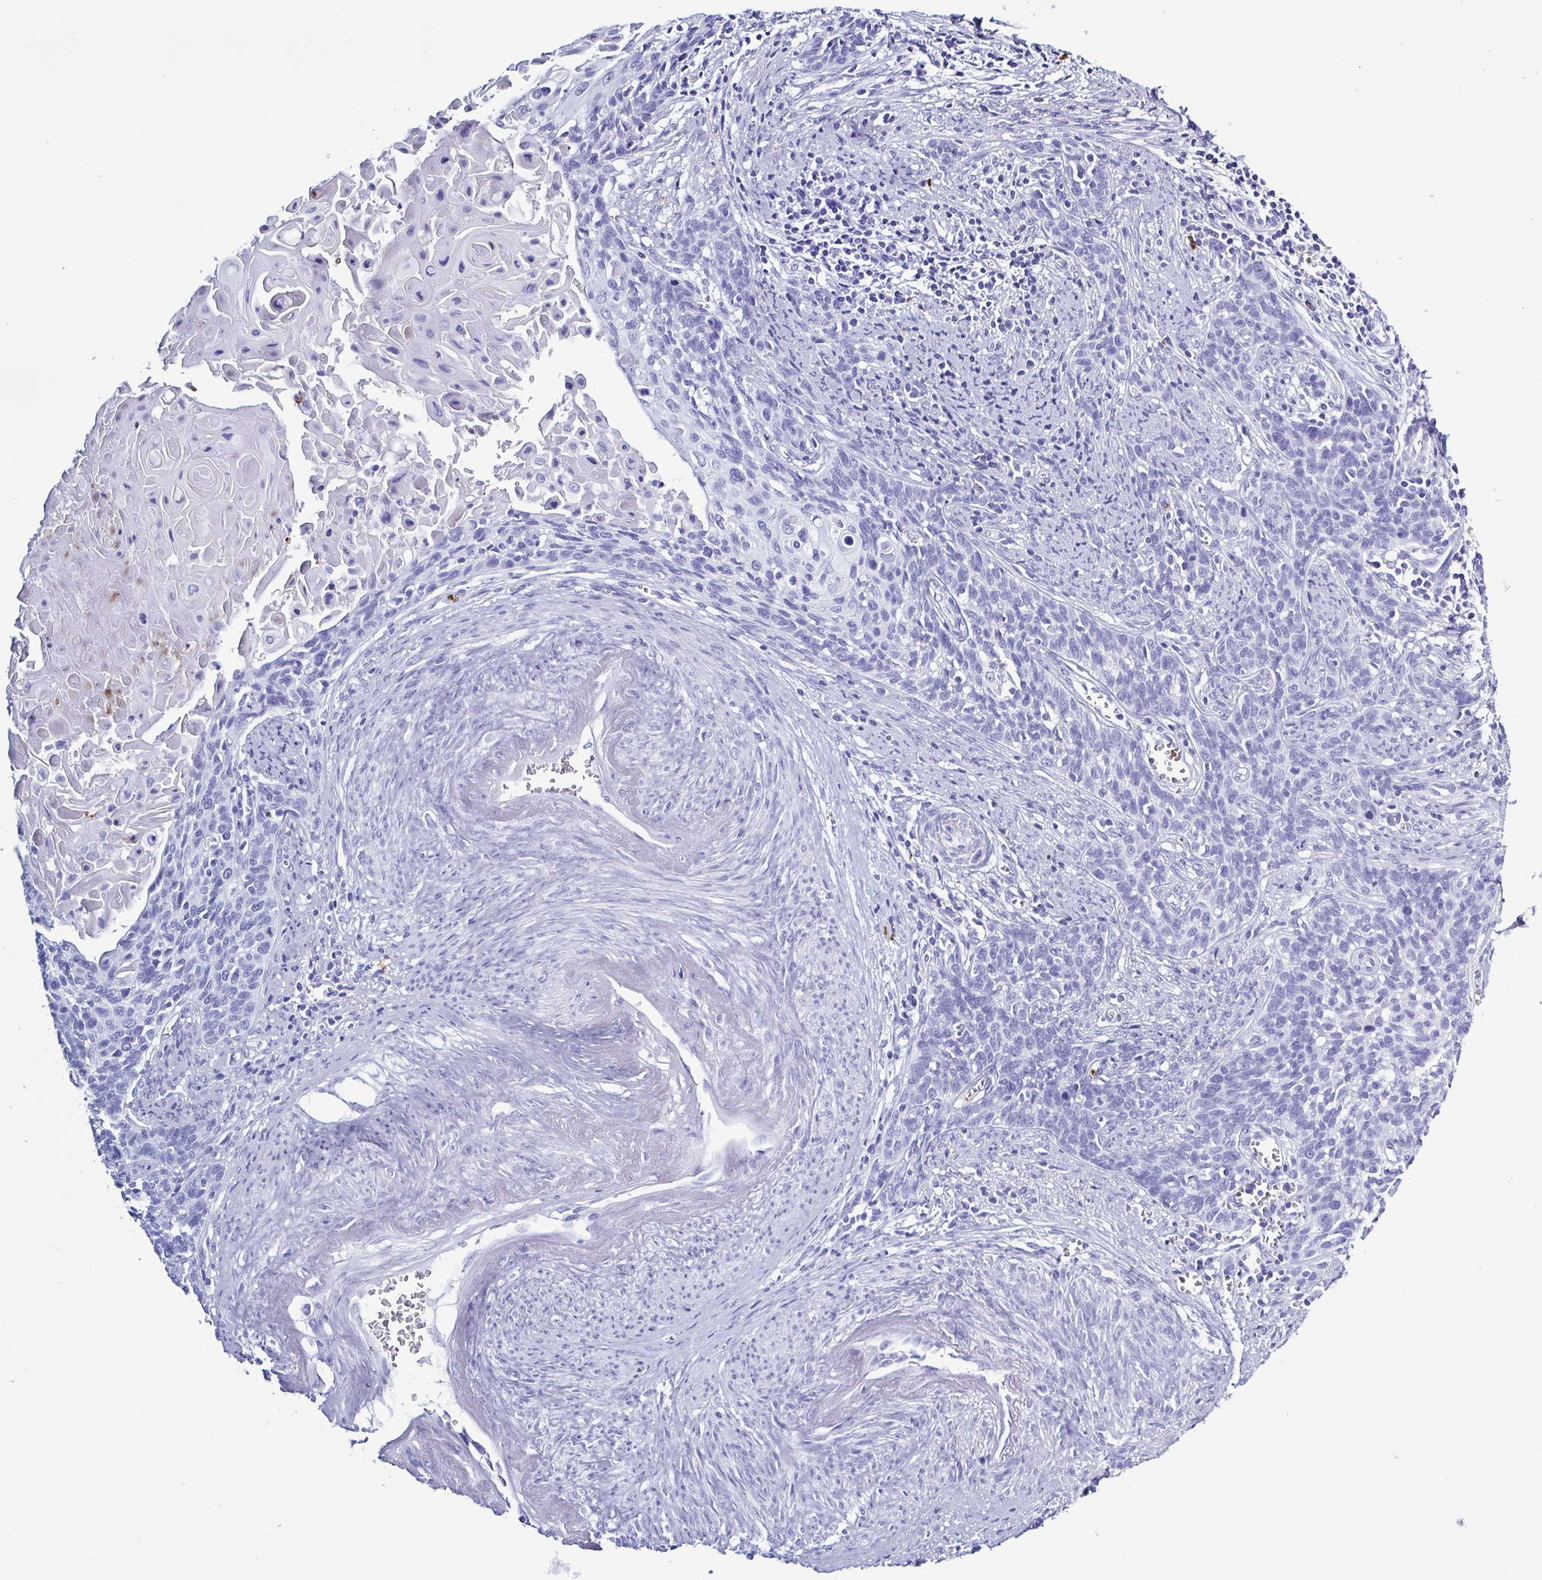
{"staining": {"intensity": "negative", "quantity": "none", "location": "none"}, "tissue": "cervical cancer", "cell_type": "Tumor cells", "image_type": "cancer", "snomed": [{"axis": "morphology", "description": "Squamous cell carcinoma, NOS"}, {"axis": "topography", "description": "Cervix"}], "caption": "Tumor cells show no significant positivity in cervical cancer.", "gene": "LTF", "patient": {"sex": "female", "age": 39}}